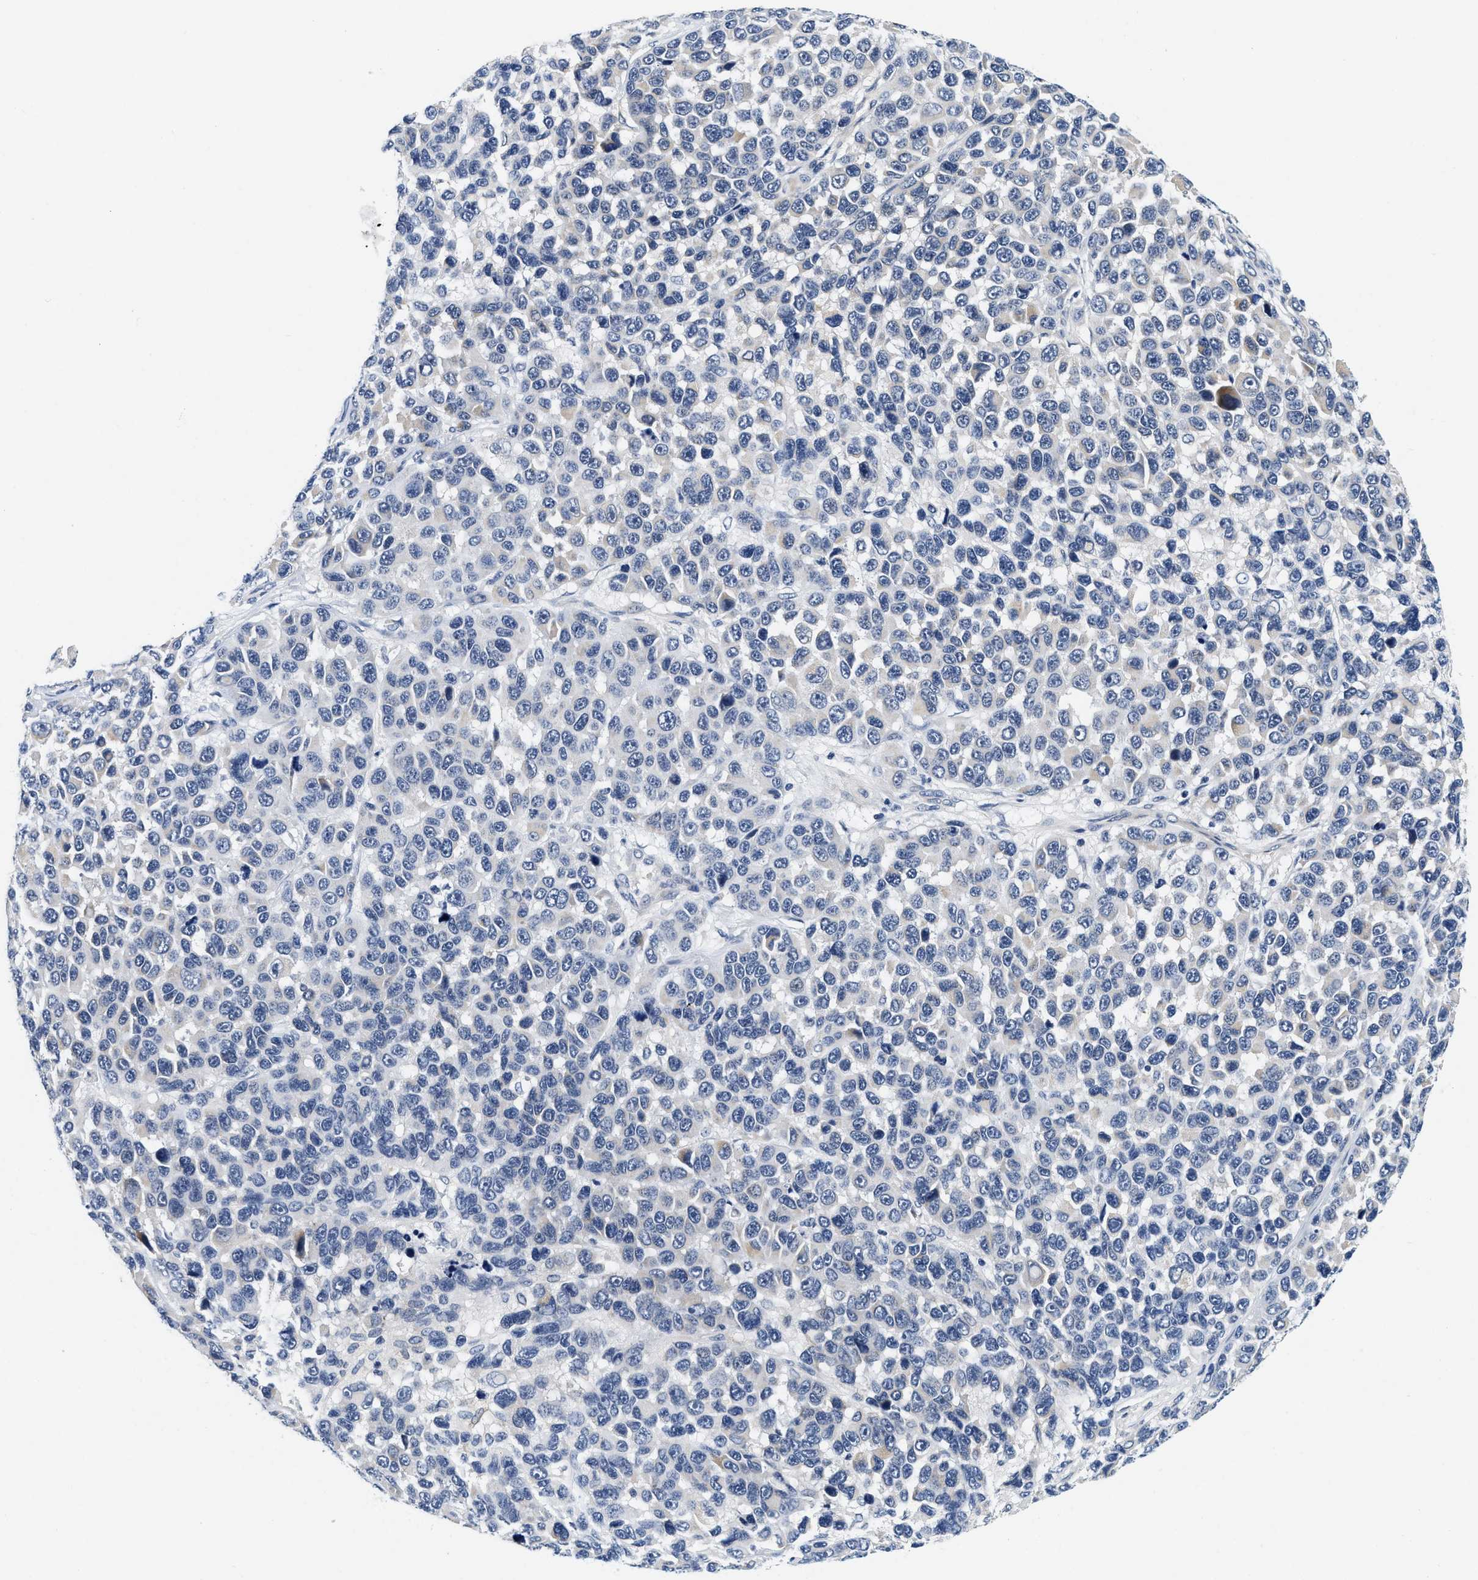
{"staining": {"intensity": "negative", "quantity": "none", "location": "none"}, "tissue": "melanoma", "cell_type": "Tumor cells", "image_type": "cancer", "snomed": [{"axis": "morphology", "description": "Malignant melanoma, NOS"}, {"axis": "topography", "description": "Skin"}], "caption": "Immunohistochemical staining of melanoma displays no significant positivity in tumor cells. (DAB (3,3'-diaminobenzidine) immunohistochemistry with hematoxylin counter stain).", "gene": "PDP1", "patient": {"sex": "male", "age": 53}}